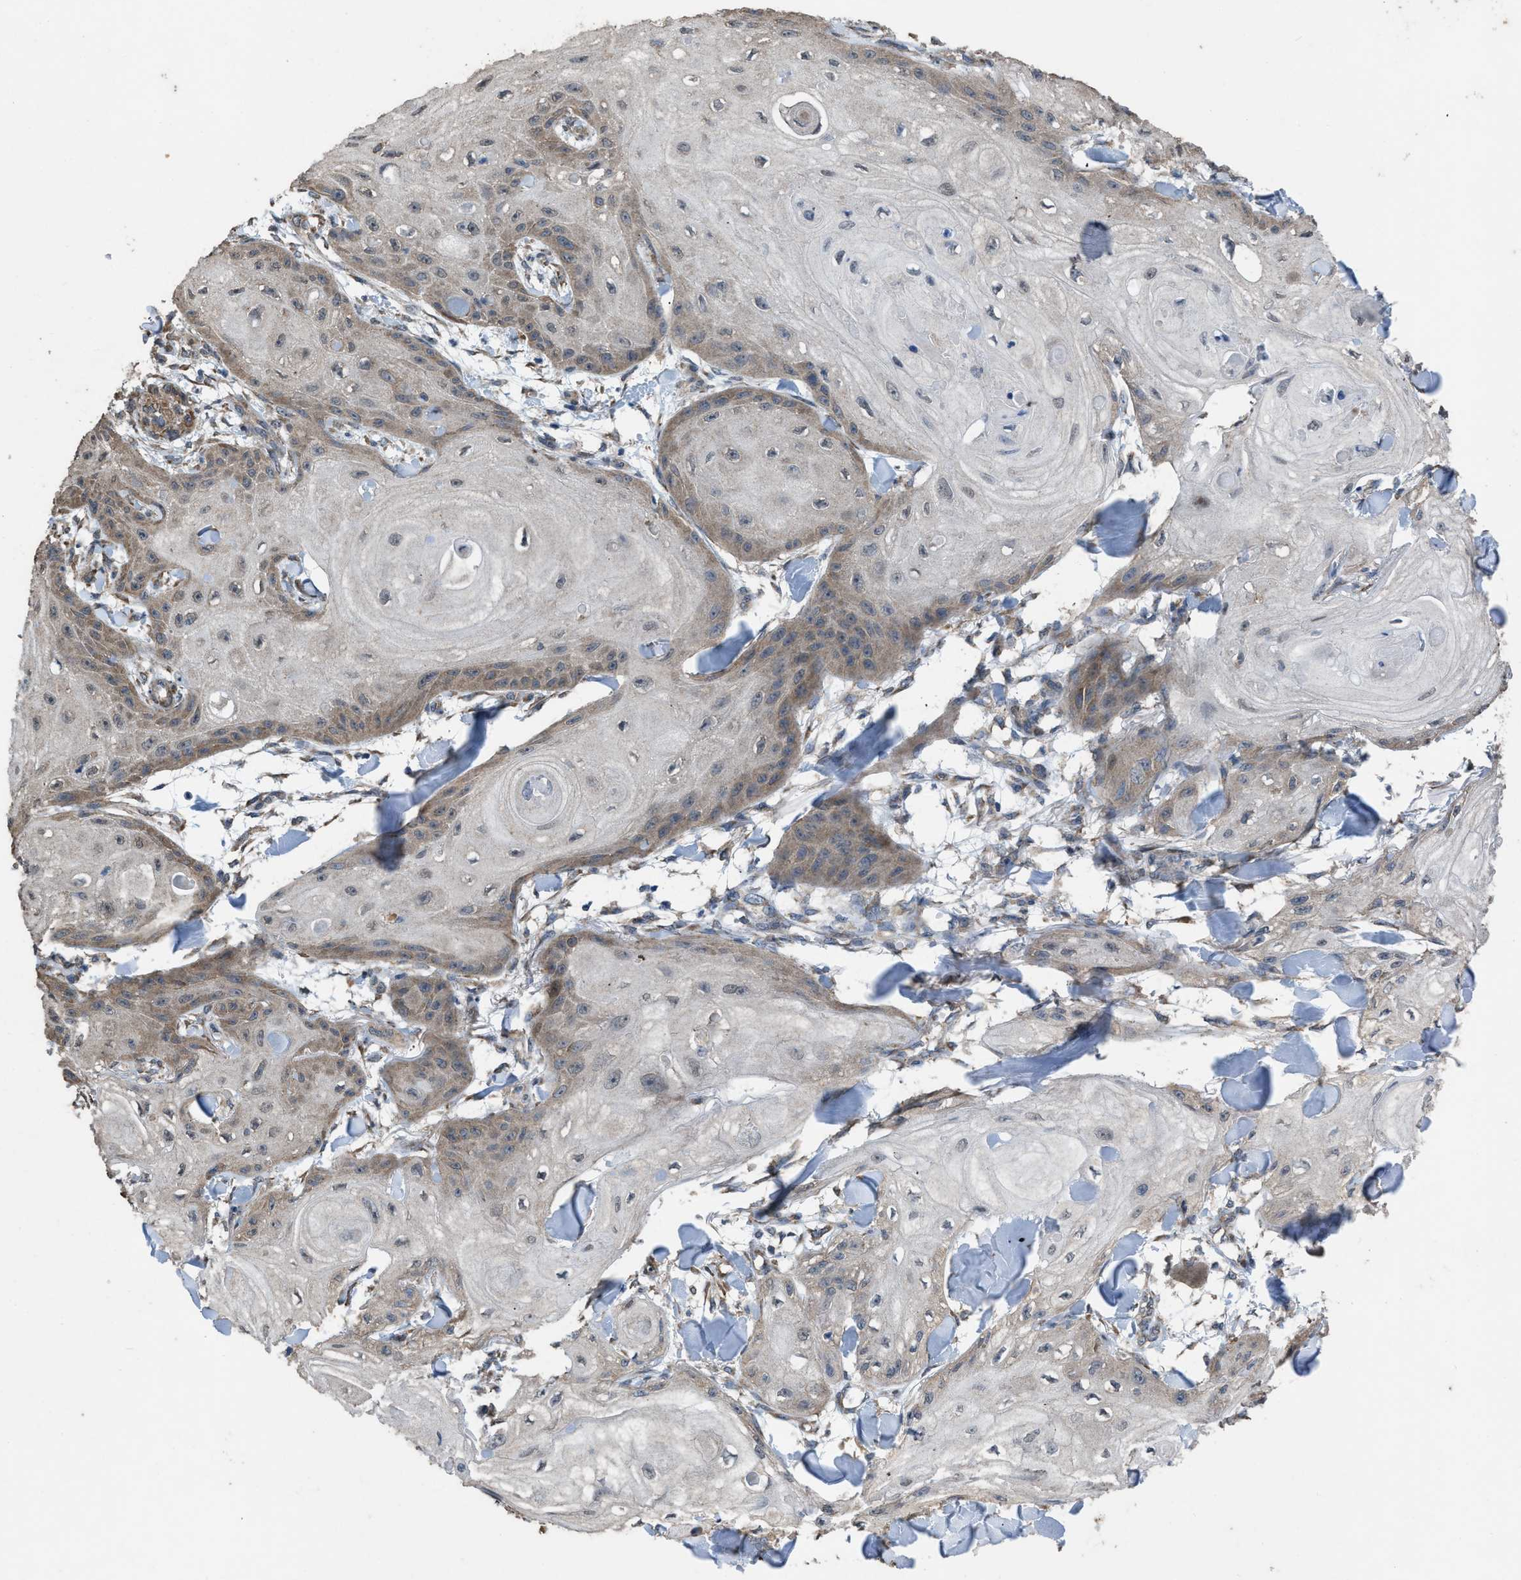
{"staining": {"intensity": "weak", "quantity": "<25%", "location": "cytoplasmic/membranous"}, "tissue": "skin cancer", "cell_type": "Tumor cells", "image_type": "cancer", "snomed": [{"axis": "morphology", "description": "Squamous cell carcinoma, NOS"}, {"axis": "topography", "description": "Skin"}], "caption": "Tumor cells show no significant protein positivity in skin squamous cell carcinoma. (DAB immunohistochemistry (IHC), high magnification).", "gene": "ARL6", "patient": {"sex": "male", "age": 74}}